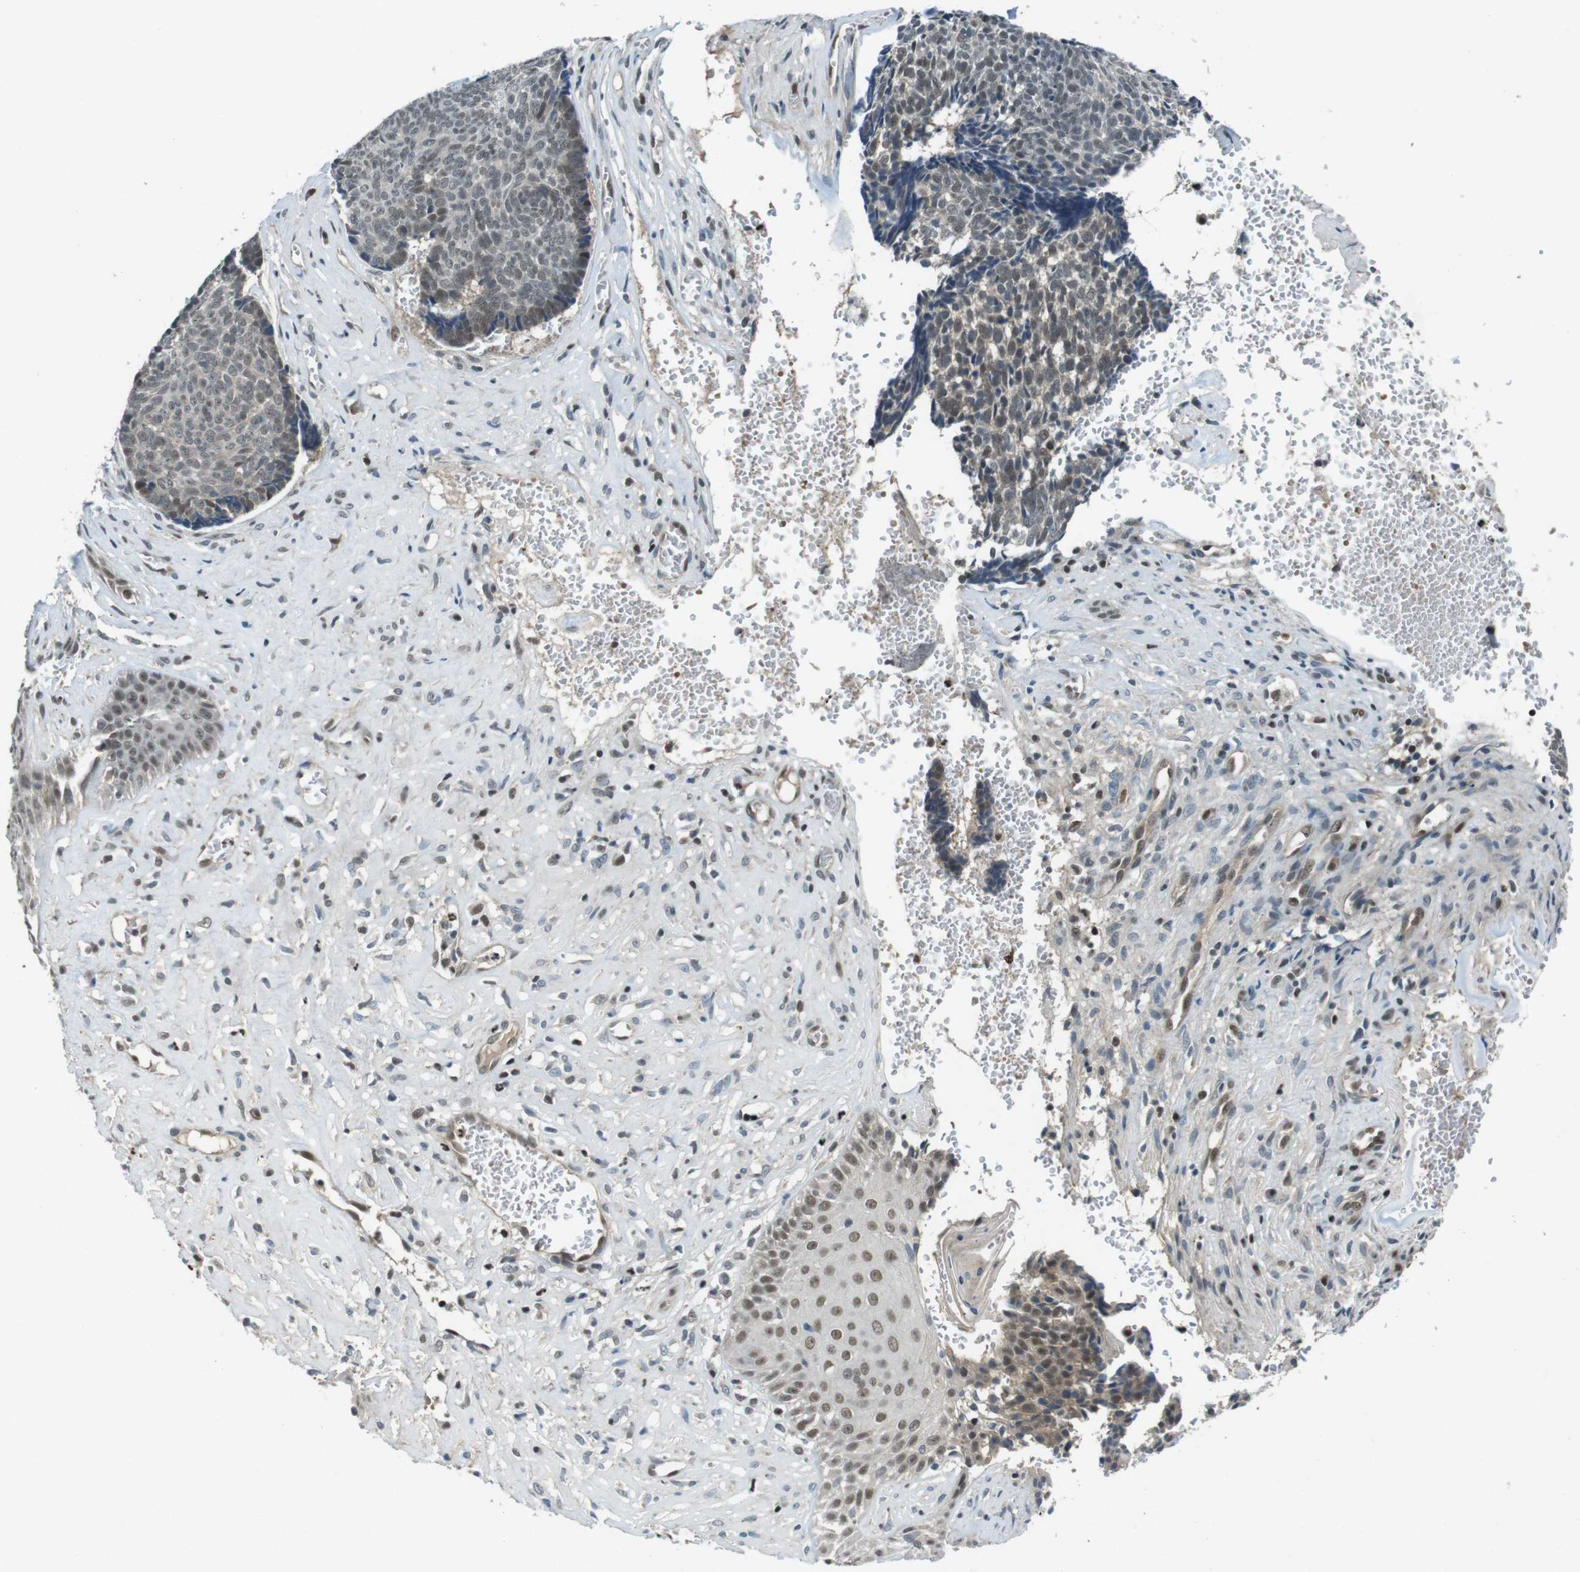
{"staining": {"intensity": "weak", "quantity": ">75%", "location": "nuclear"}, "tissue": "skin cancer", "cell_type": "Tumor cells", "image_type": "cancer", "snomed": [{"axis": "morphology", "description": "Basal cell carcinoma"}, {"axis": "topography", "description": "Skin"}], "caption": "Immunohistochemical staining of human skin cancer (basal cell carcinoma) displays low levels of weak nuclear protein expression in about >75% of tumor cells.", "gene": "MAPKAPK5", "patient": {"sex": "male", "age": 84}}